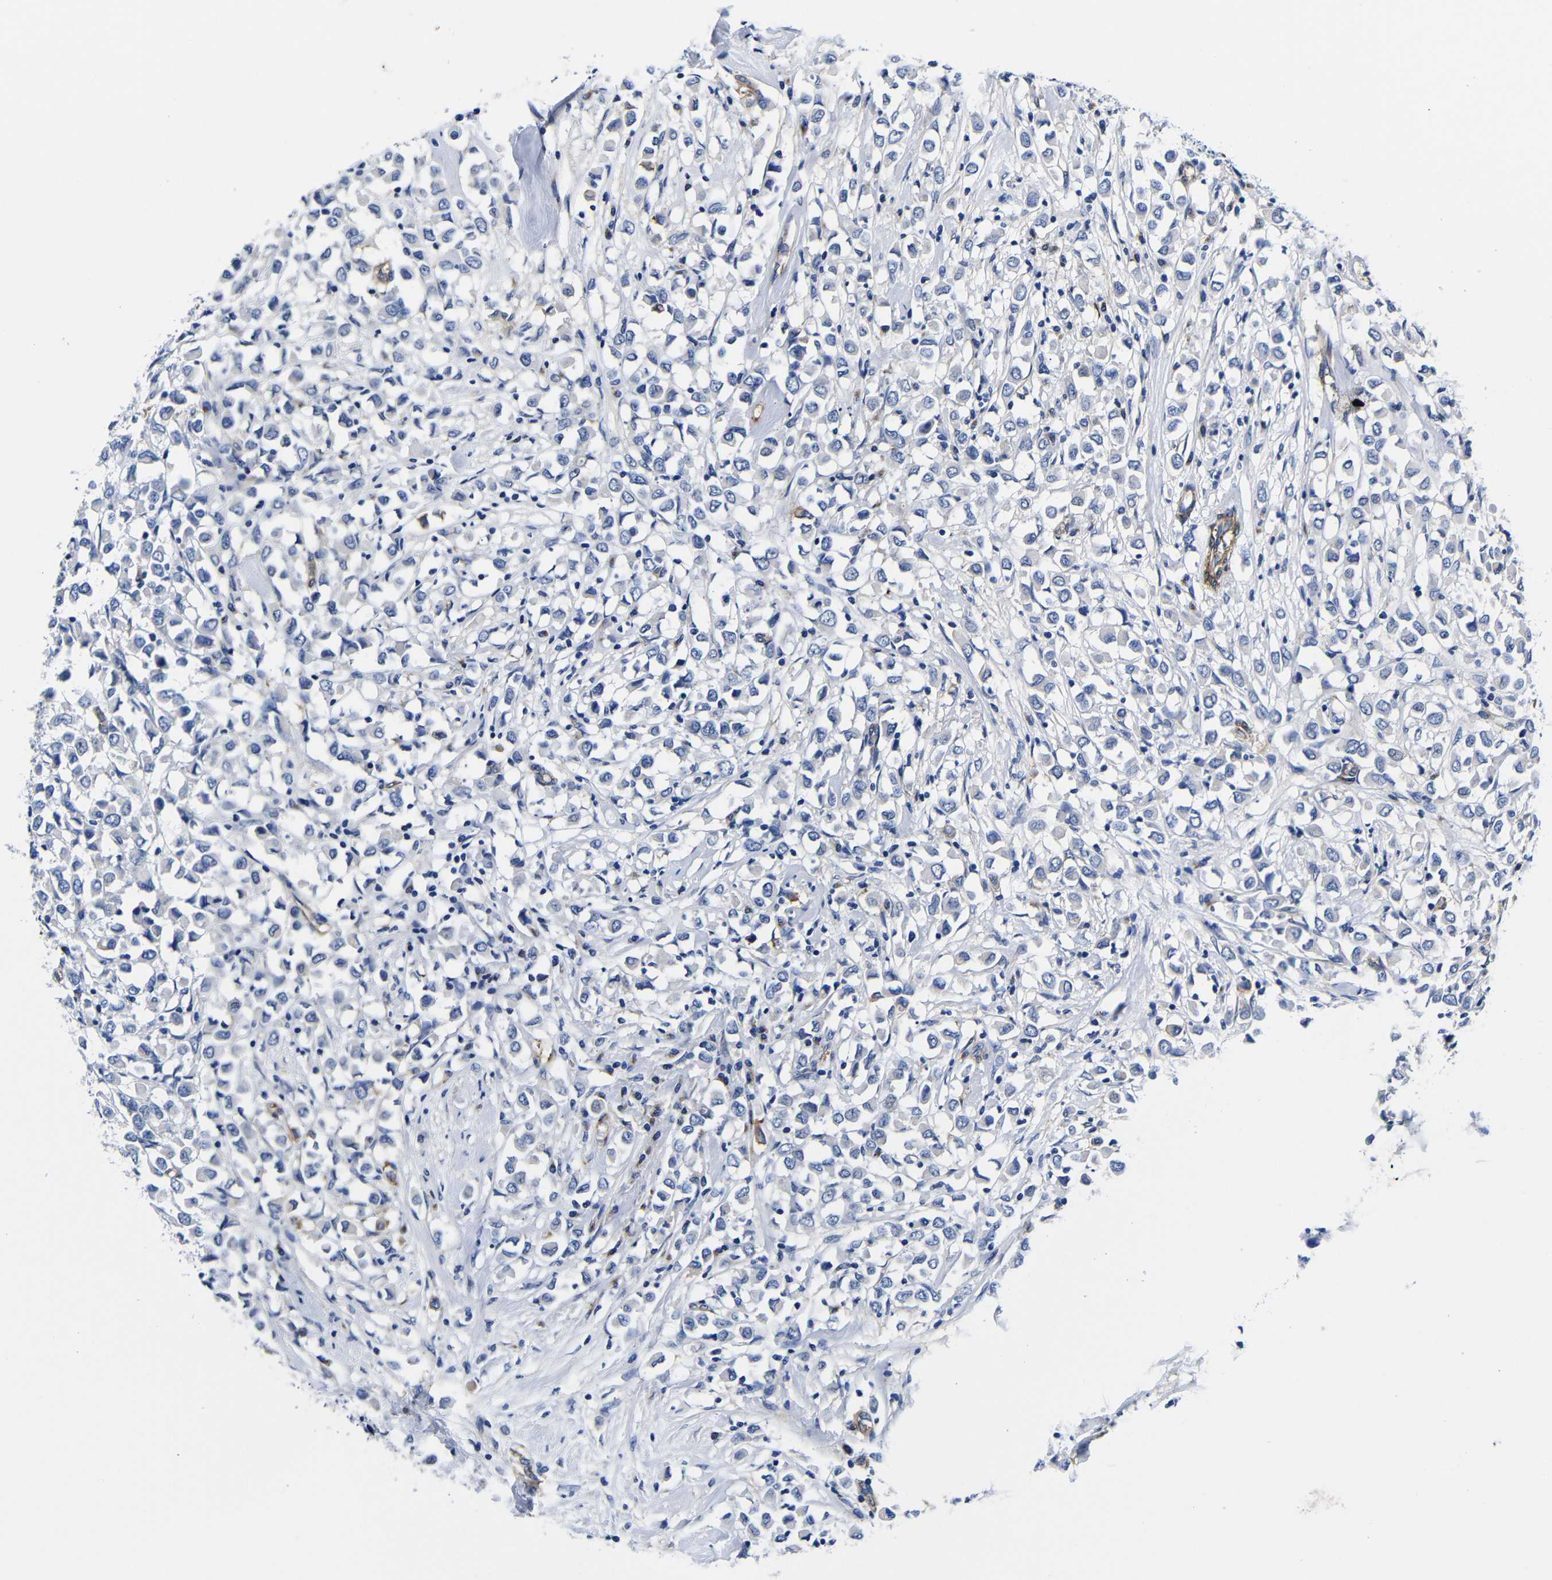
{"staining": {"intensity": "negative", "quantity": "none", "location": "none"}, "tissue": "breast cancer", "cell_type": "Tumor cells", "image_type": "cancer", "snomed": [{"axis": "morphology", "description": "Duct carcinoma"}, {"axis": "topography", "description": "Breast"}], "caption": "Immunohistochemistry of breast cancer demonstrates no staining in tumor cells.", "gene": "LRIG1", "patient": {"sex": "female", "age": 61}}